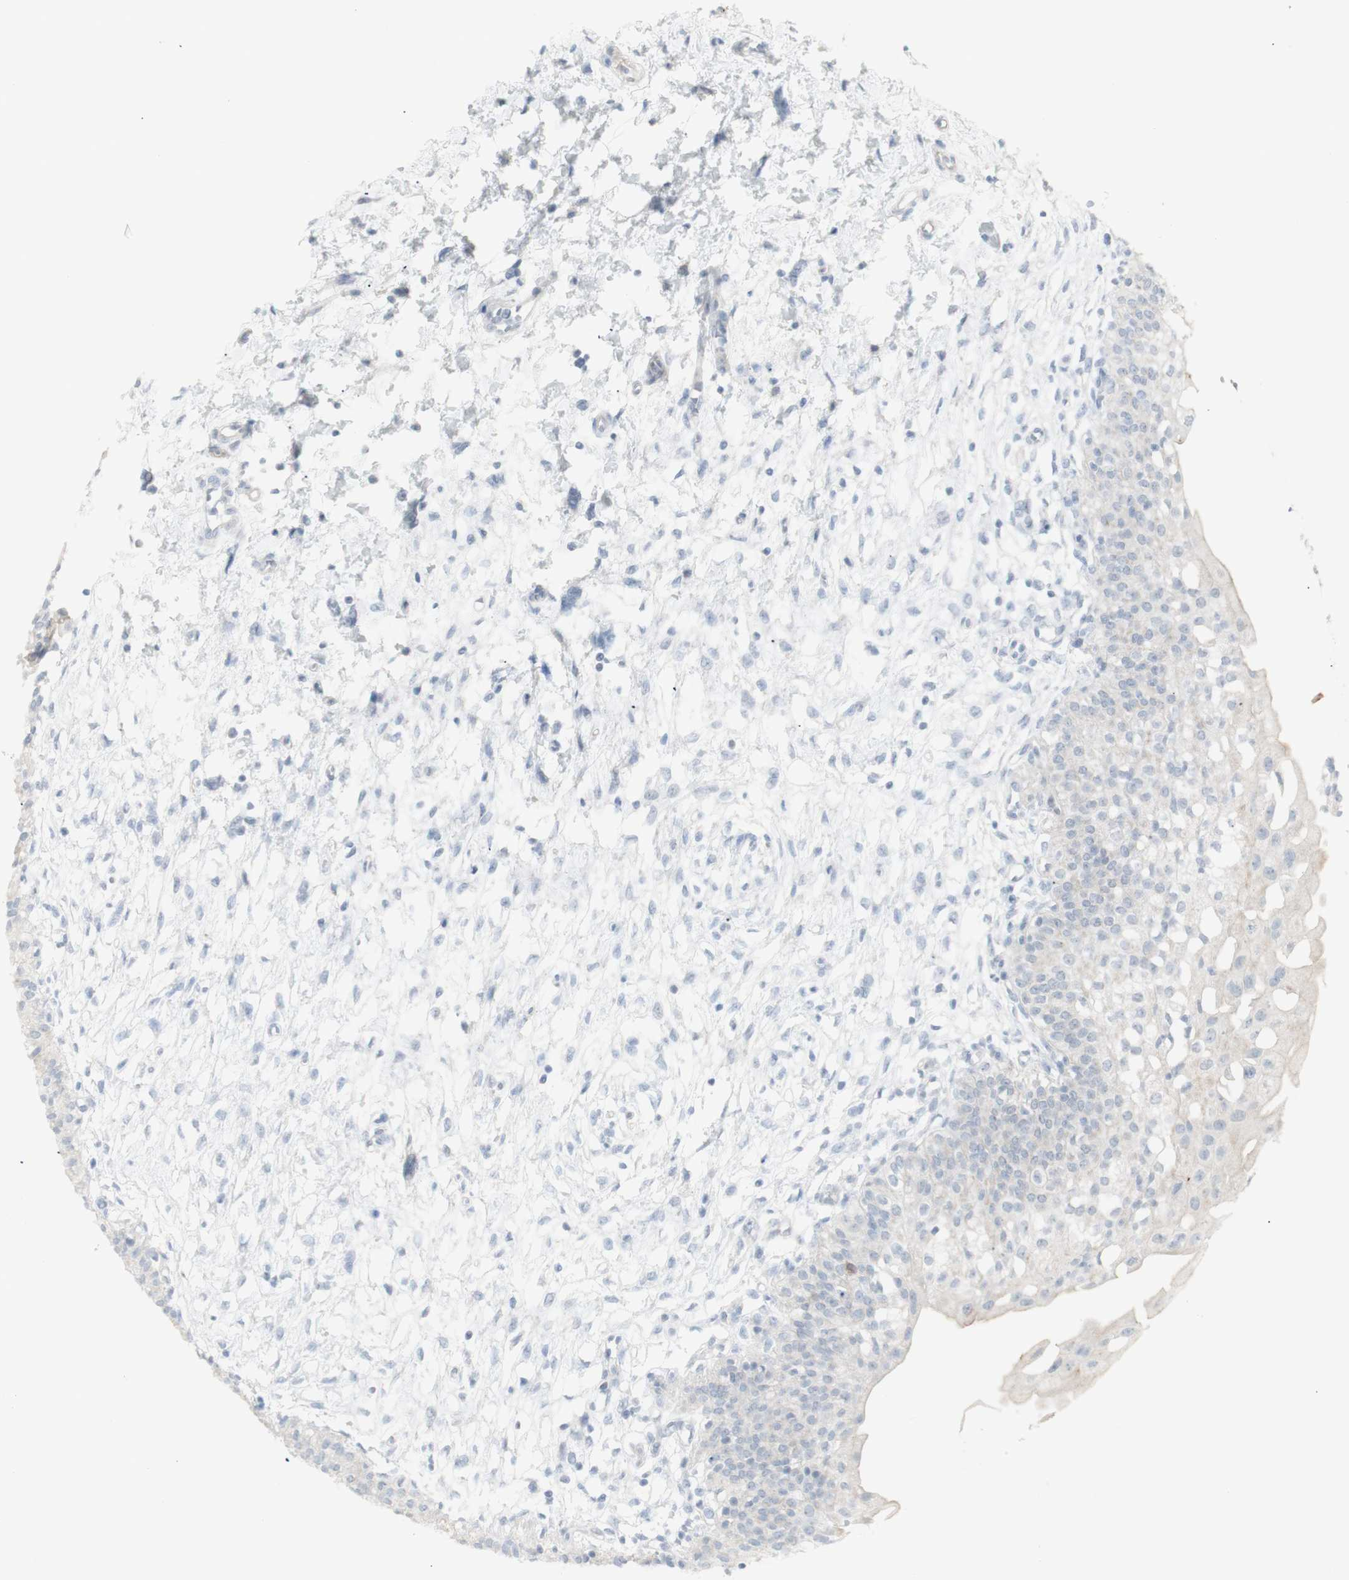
{"staining": {"intensity": "weak", "quantity": "25%-75%", "location": "cytoplasmic/membranous"}, "tissue": "urinary bladder", "cell_type": "Urothelial cells", "image_type": "normal", "snomed": [{"axis": "morphology", "description": "Normal tissue, NOS"}, {"axis": "topography", "description": "Urinary bladder"}], "caption": "High-magnification brightfield microscopy of benign urinary bladder stained with DAB (3,3'-diaminobenzidine) (brown) and counterstained with hematoxylin (blue). urothelial cells exhibit weak cytoplasmic/membranous expression is present in approximately25%-75% of cells.", "gene": "NDST4", "patient": {"sex": "male", "age": 55}}